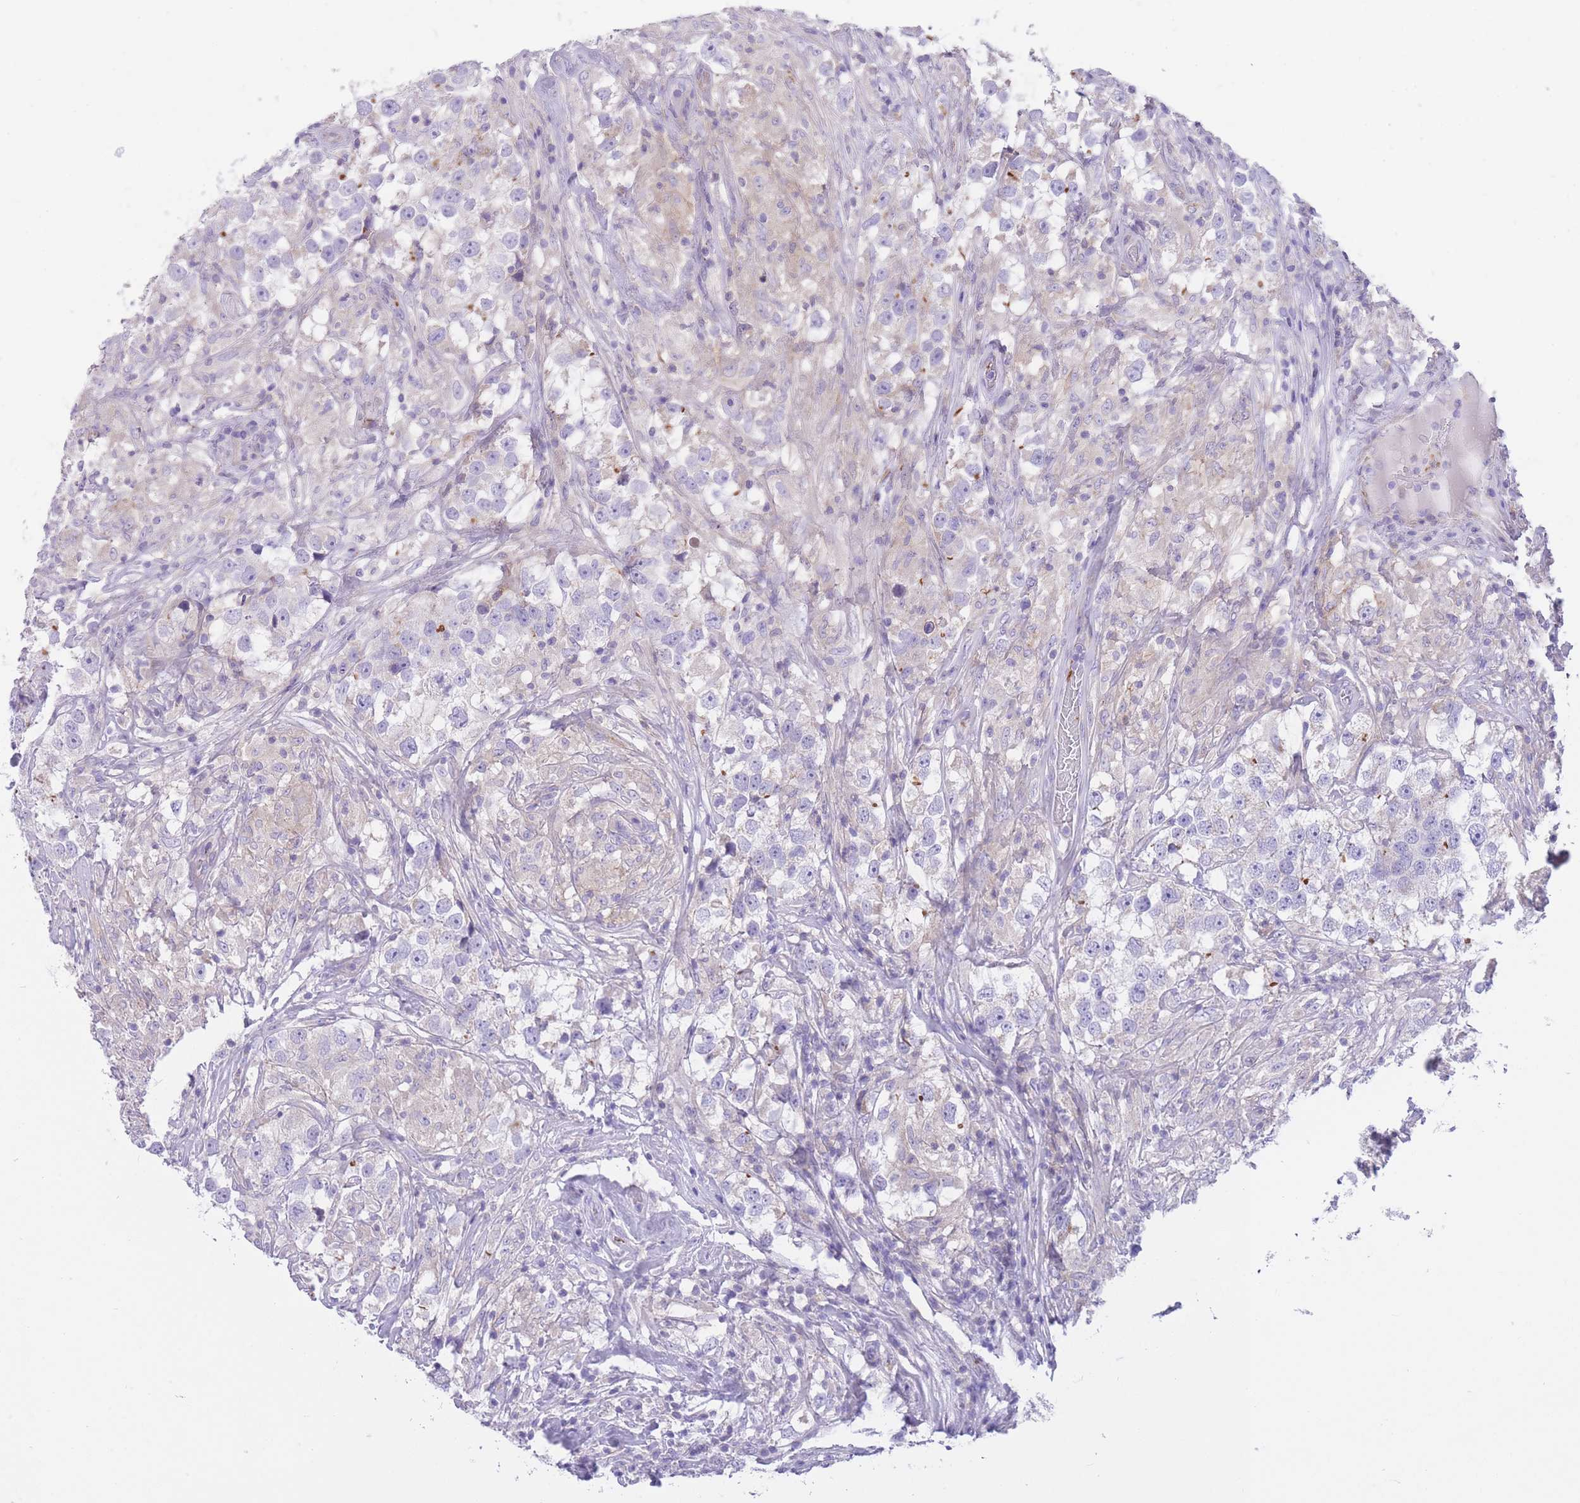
{"staining": {"intensity": "negative", "quantity": "none", "location": "none"}, "tissue": "testis cancer", "cell_type": "Tumor cells", "image_type": "cancer", "snomed": [{"axis": "morphology", "description": "Seminoma, NOS"}, {"axis": "topography", "description": "Testis"}], "caption": "Tumor cells show no significant protein staining in testis cancer (seminoma). (DAB (3,3'-diaminobenzidine) IHC visualized using brightfield microscopy, high magnification).", "gene": "LDB3", "patient": {"sex": "male", "age": 46}}